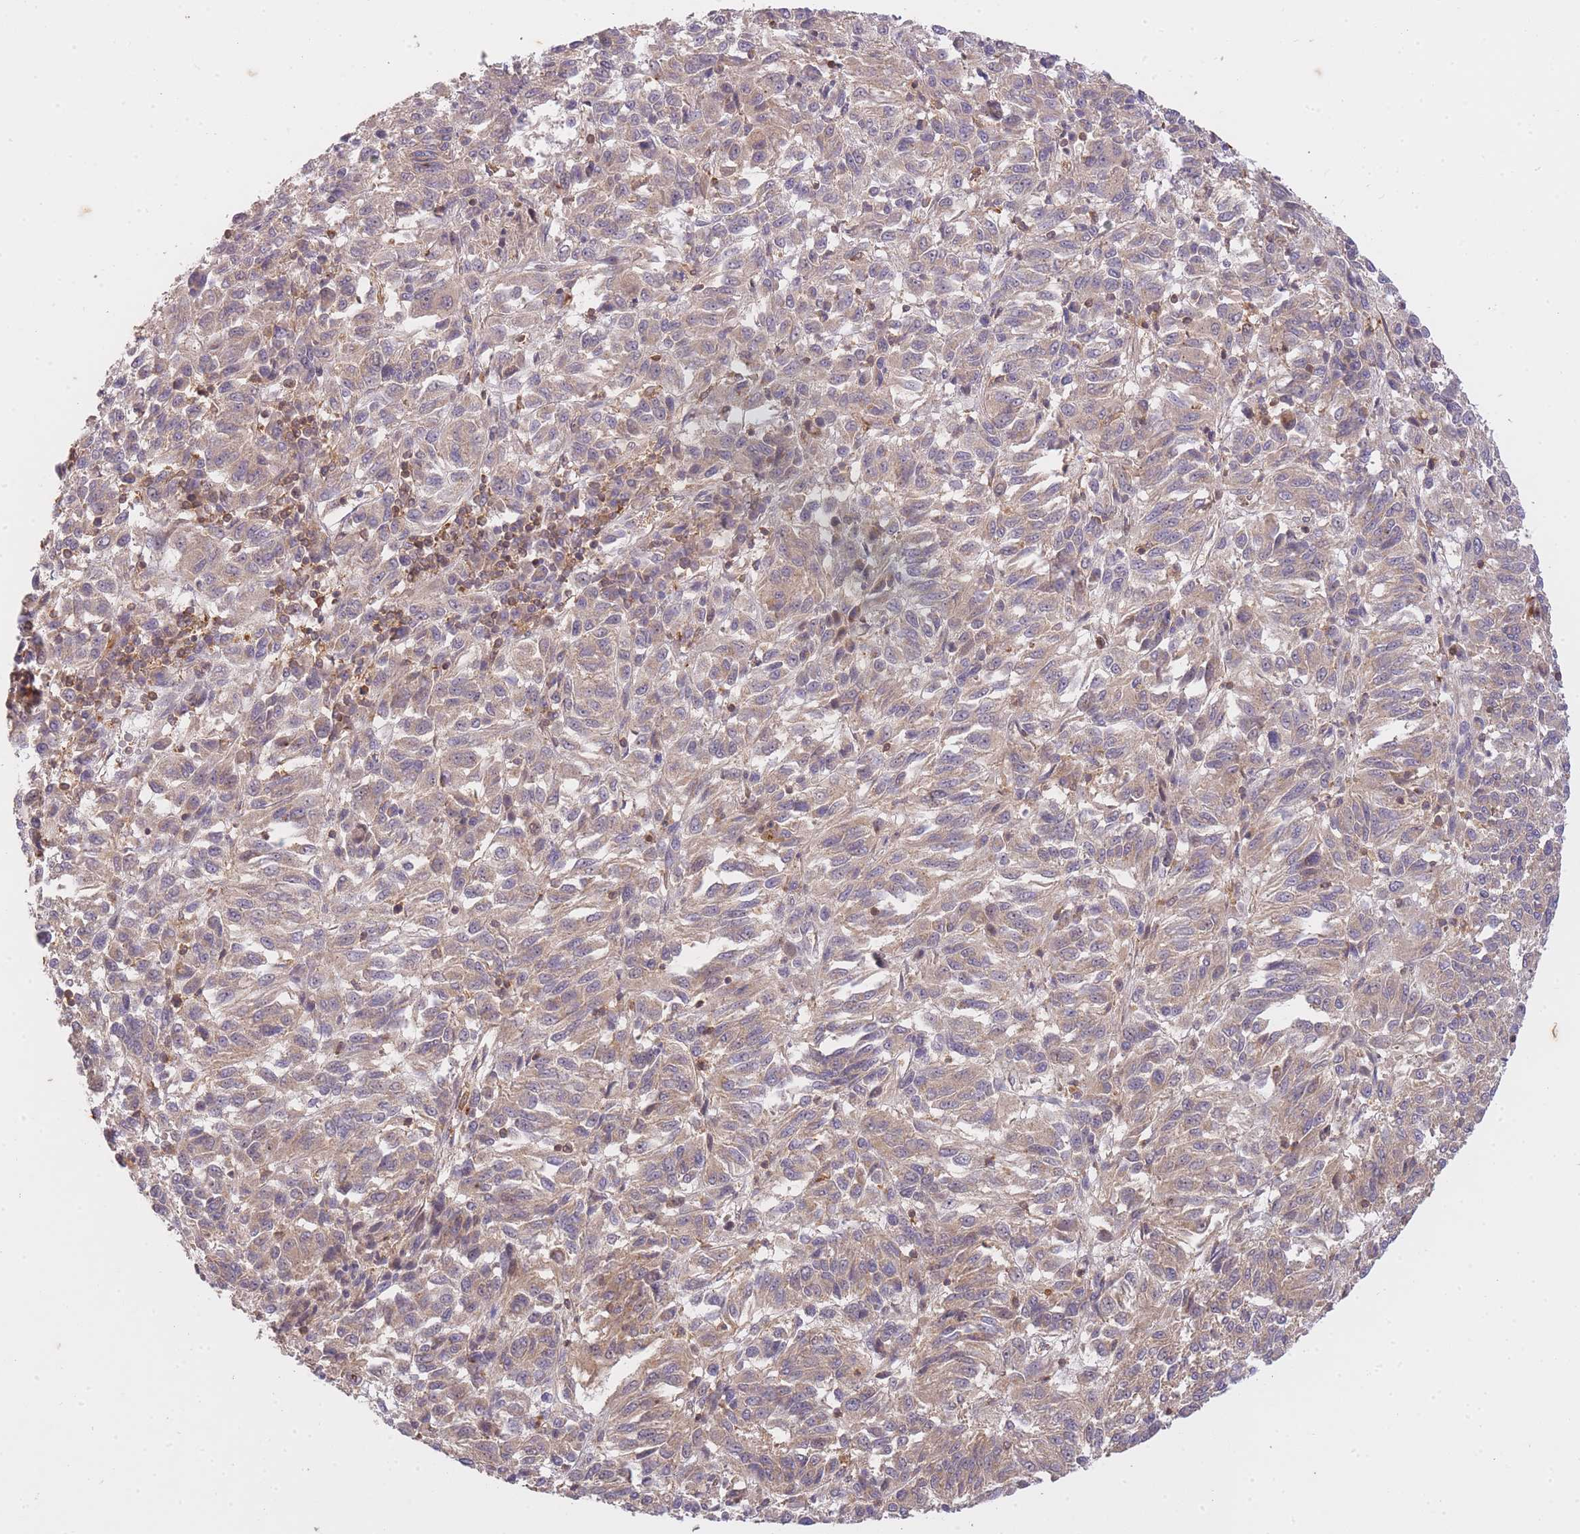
{"staining": {"intensity": "weak", "quantity": ">75%", "location": "cytoplasmic/membranous"}, "tissue": "melanoma", "cell_type": "Tumor cells", "image_type": "cancer", "snomed": [{"axis": "morphology", "description": "Malignant melanoma, Metastatic site"}, {"axis": "topography", "description": "Lung"}], "caption": "Protein analysis of melanoma tissue shows weak cytoplasmic/membranous staining in about >75% of tumor cells.", "gene": "ST8SIA4", "patient": {"sex": "male", "age": 64}}